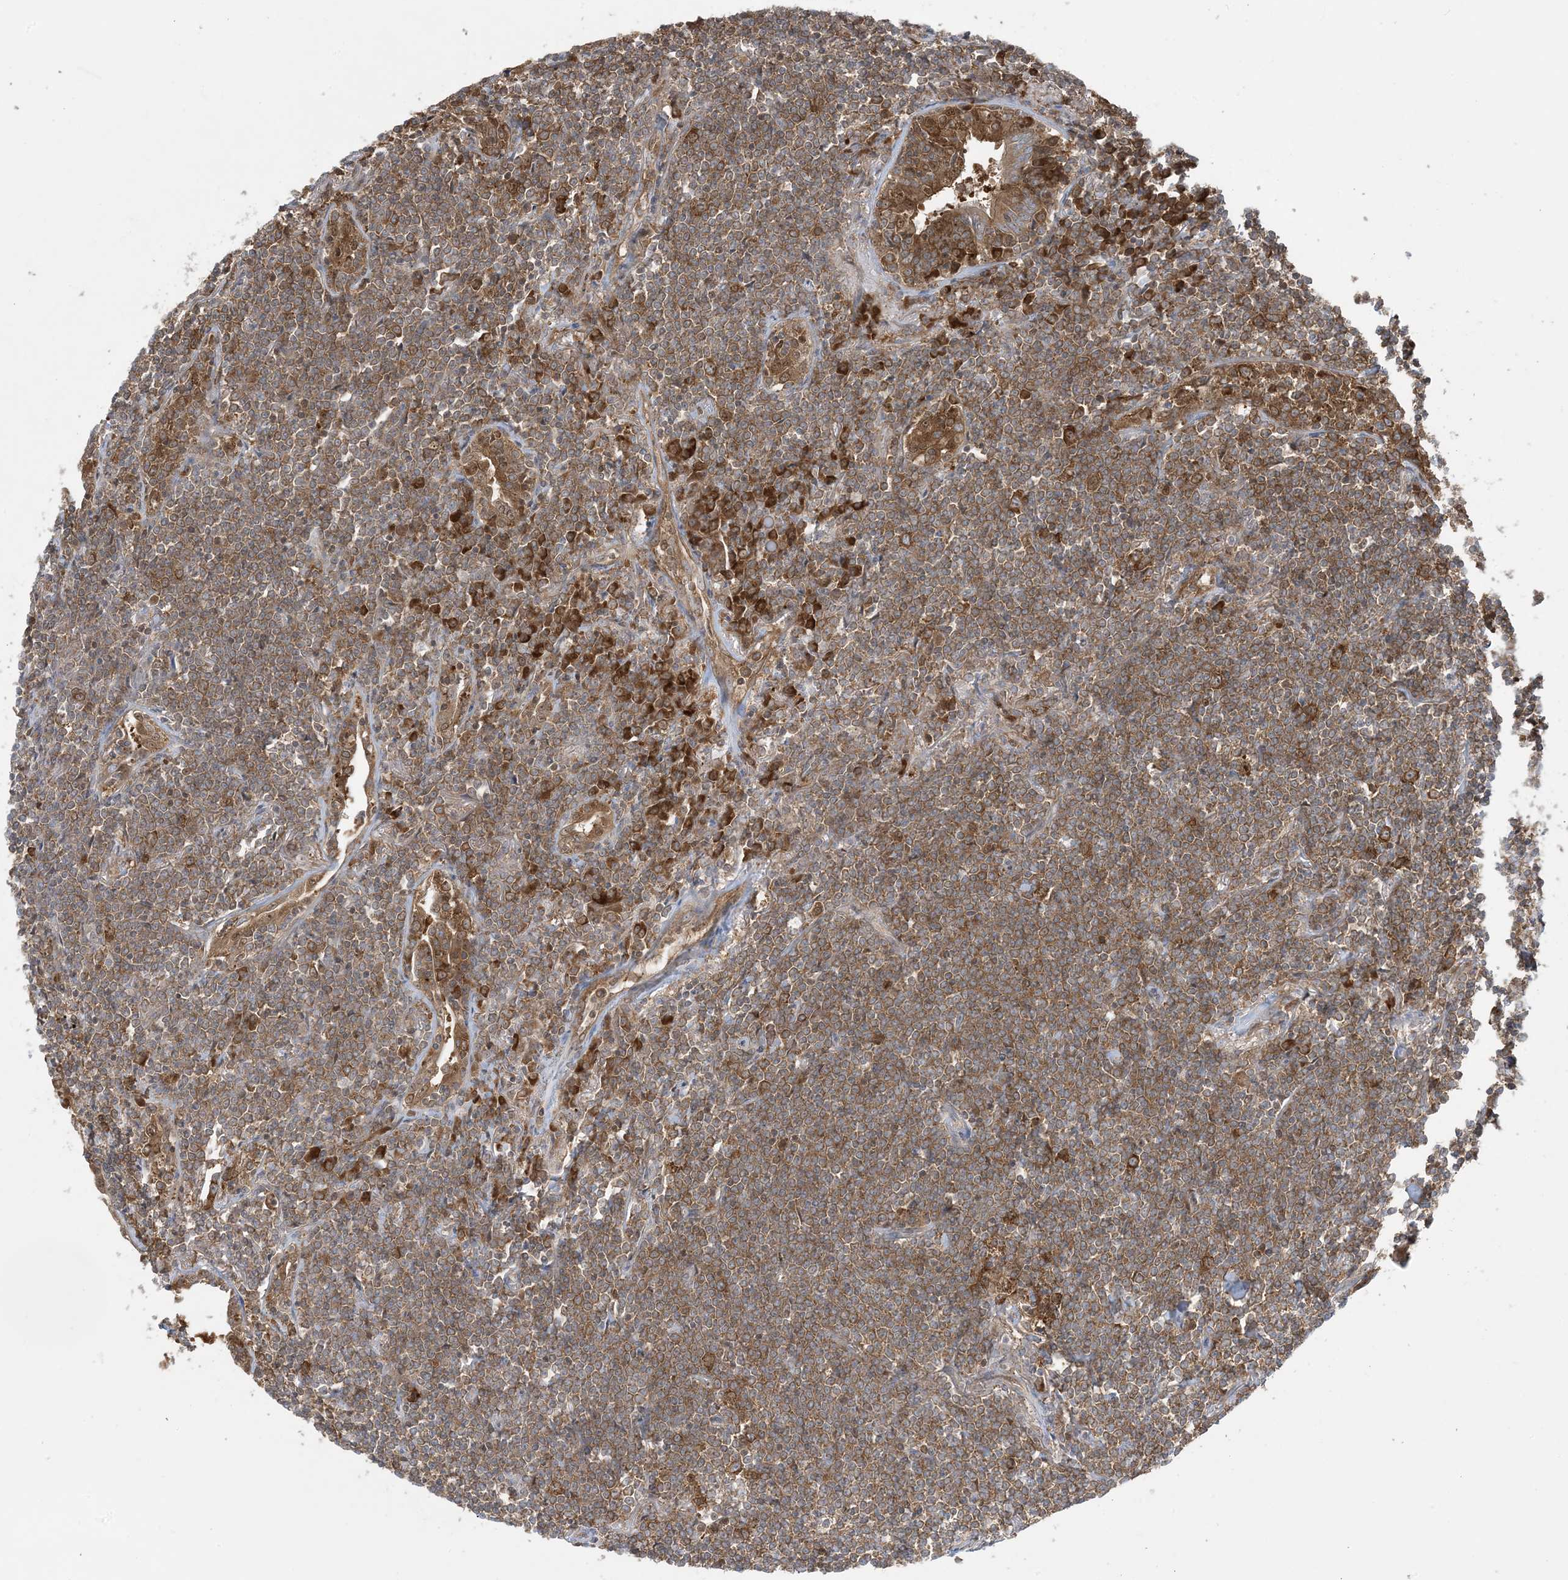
{"staining": {"intensity": "weak", "quantity": ">75%", "location": "cytoplasmic/membranous"}, "tissue": "lymphoma", "cell_type": "Tumor cells", "image_type": "cancer", "snomed": [{"axis": "morphology", "description": "Malignant lymphoma, non-Hodgkin's type, Low grade"}, {"axis": "topography", "description": "Lung"}], "caption": "This histopathology image shows immunohistochemistry staining of low-grade malignant lymphoma, non-Hodgkin's type, with low weak cytoplasmic/membranous staining in about >75% of tumor cells.", "gene": "OLA1", "patient": {"sex": "female", "age": 71}}